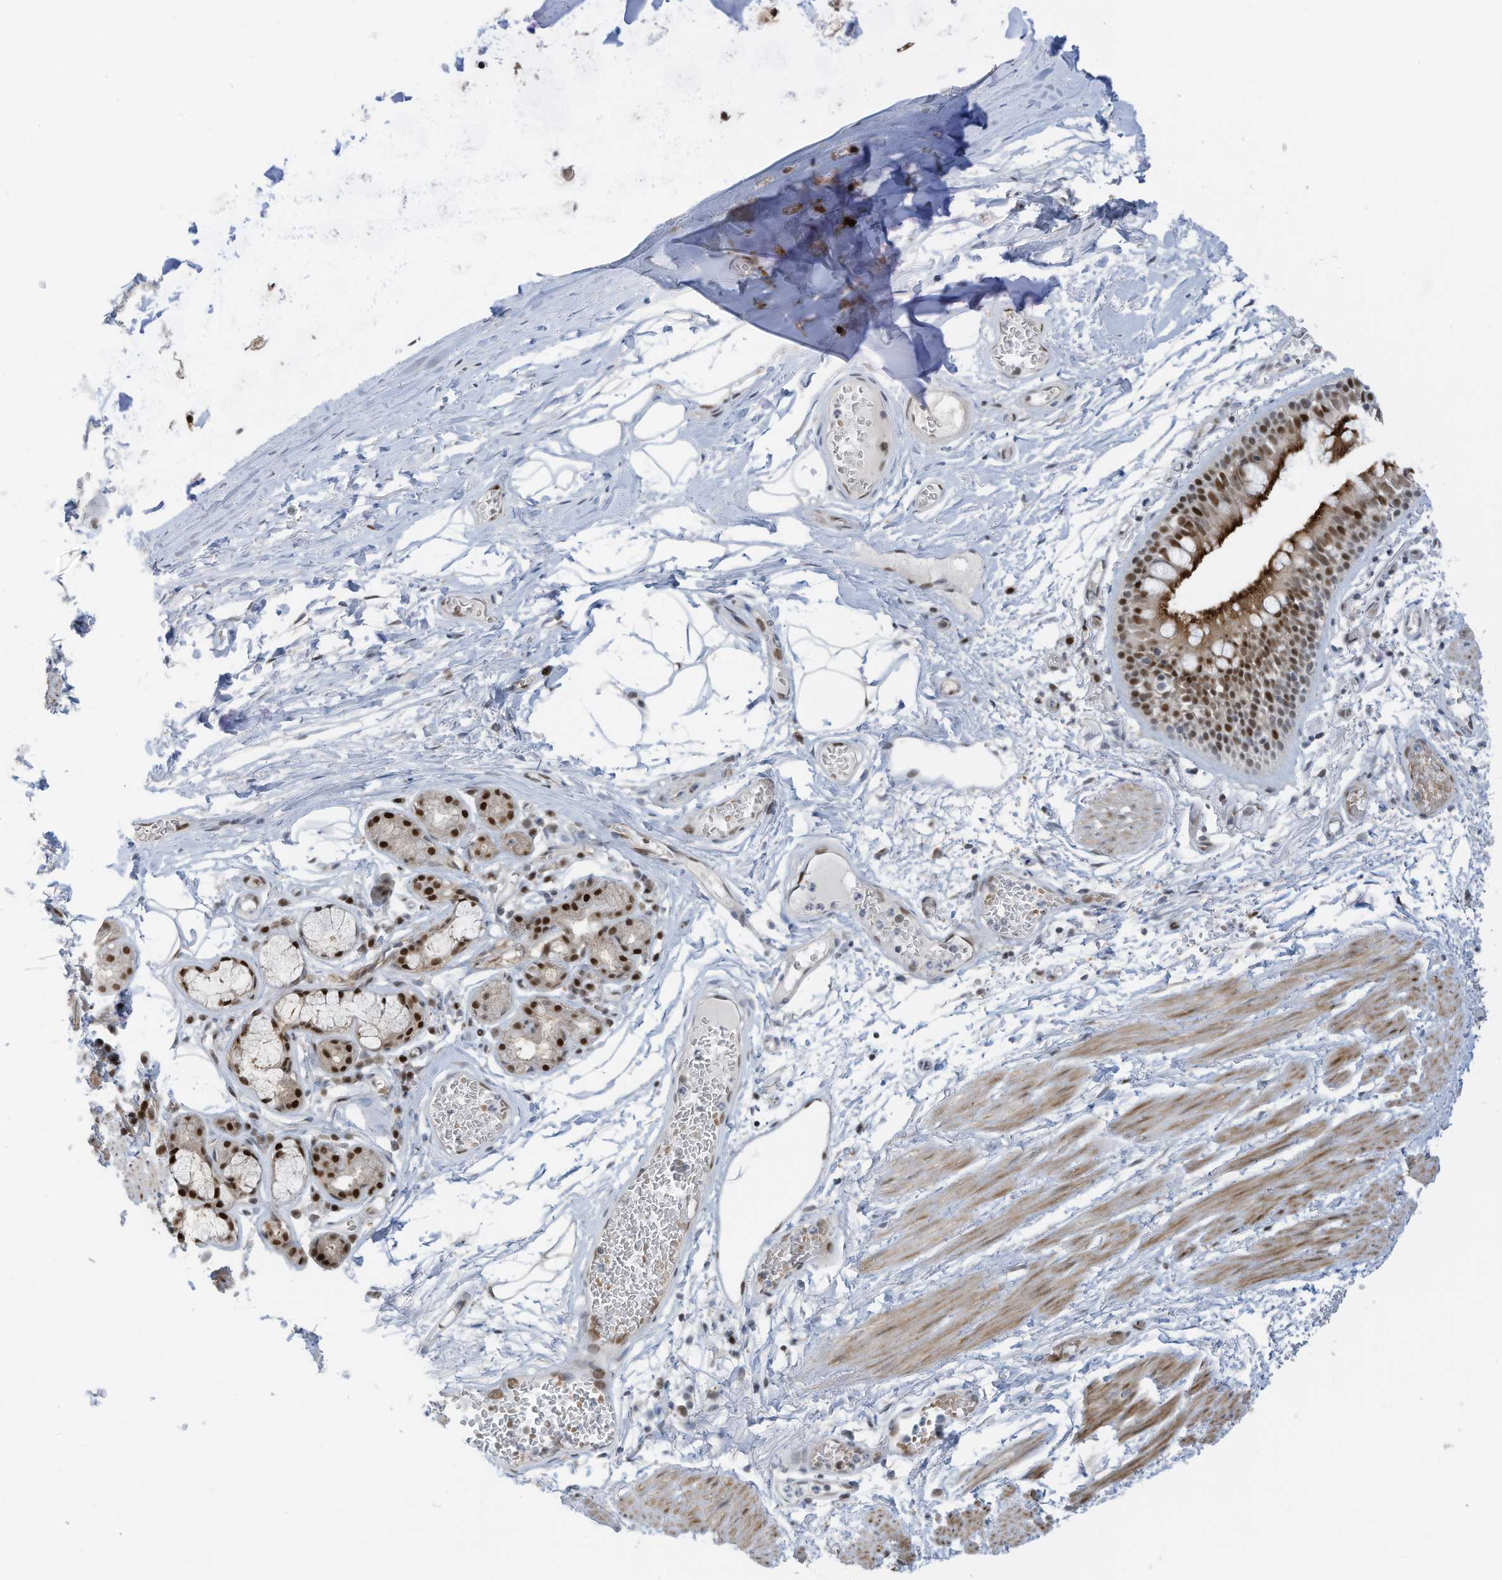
{"staining": {"intensity": "strong", "quantity": "25%-75%", "location": "nuclear"}, "tissue": "bronchus", "cell_type": "Respiratory epithelial cells", "image_type": "normal", "snomed": [{"axis": "morphology", "description": "Normal tissue, NOS"}, {"axis": "topography", "description": "Bronchus"}, {"axis": "topography", "description": "Lung"}], "caption": "A high amount of strong nuclear expression is appreciated in approximately 25%-75% of respiratory epithelial cells in benign bronchus.", "gene": "ZCWPW2", "patient": {"sex": "male", "age": 56}}